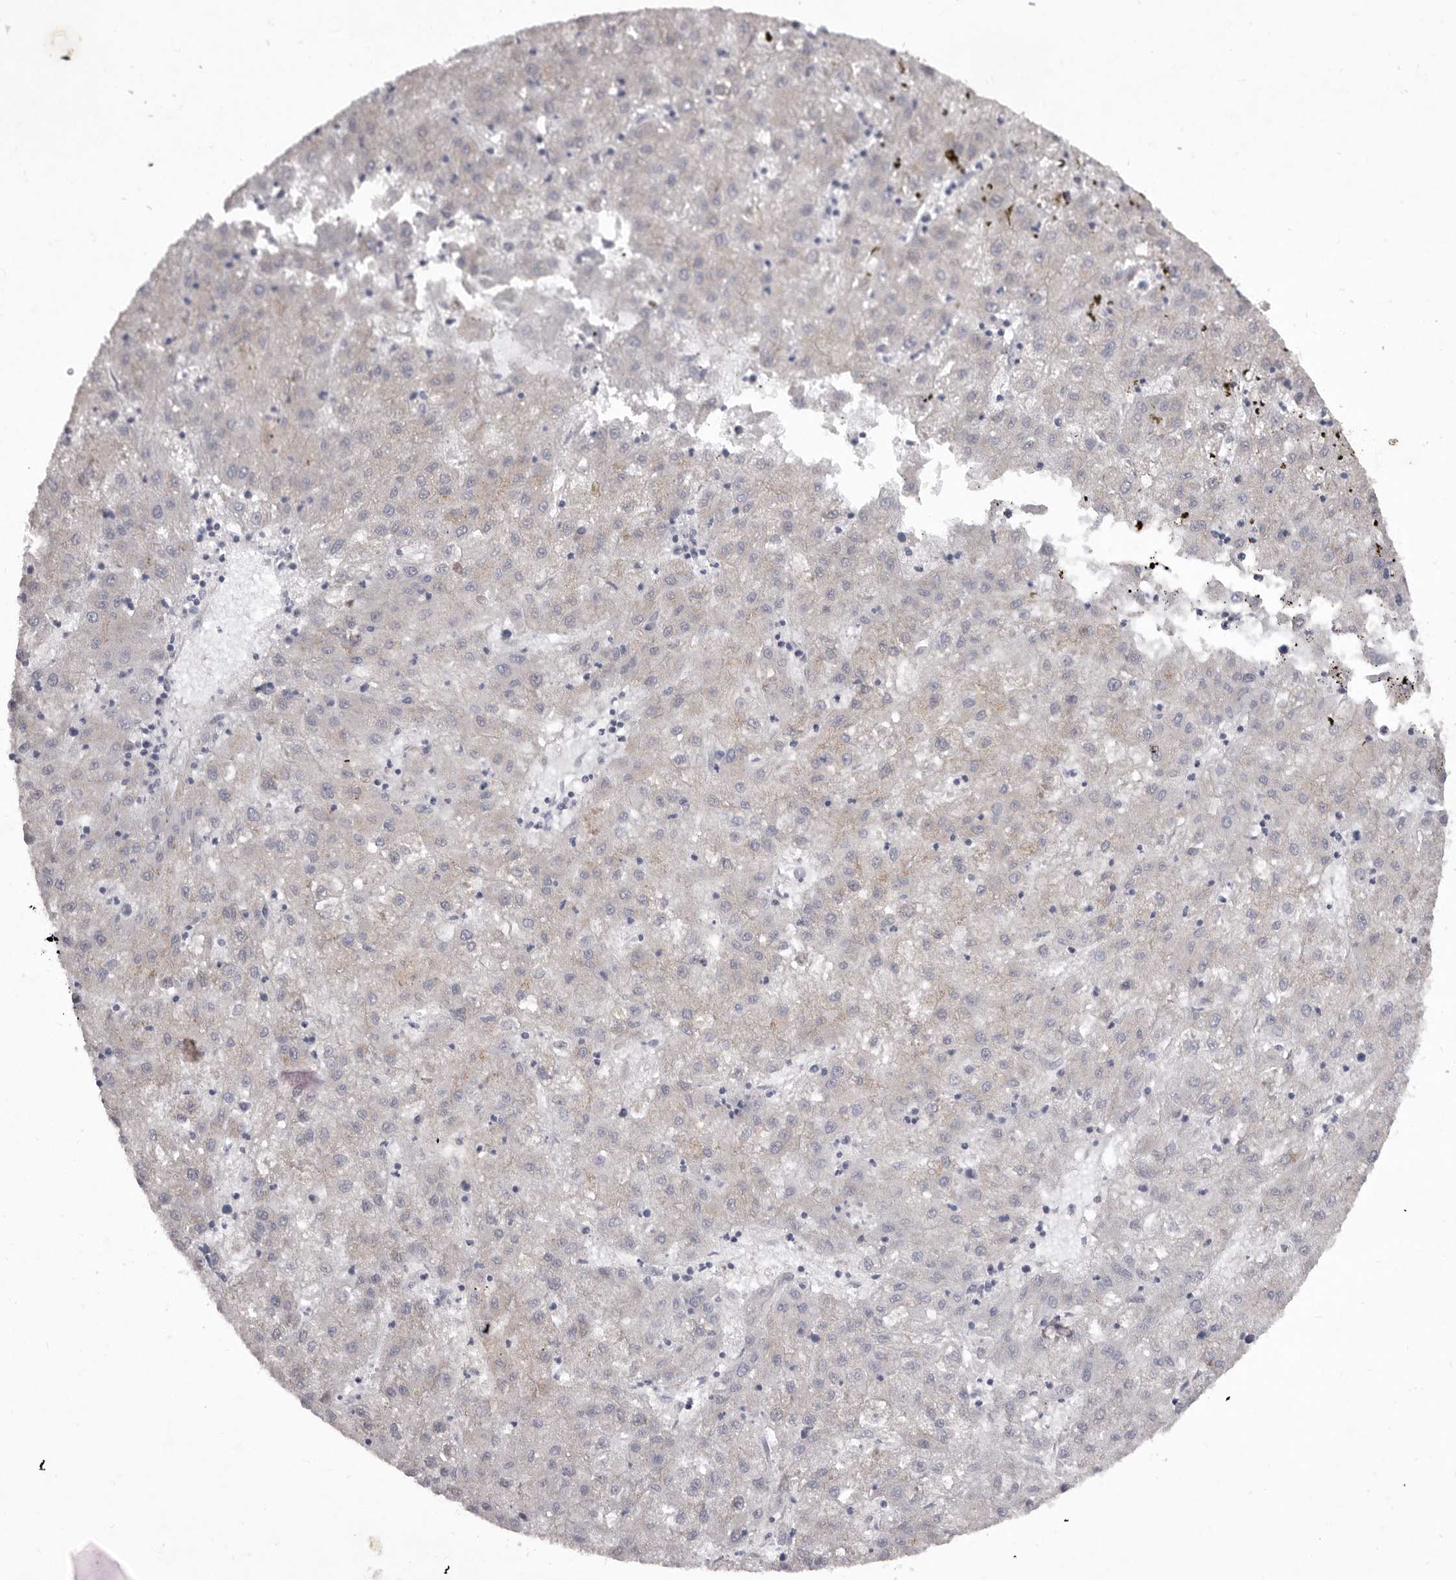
{"staining": {"intensity": "negative", "quantity": "none", "location": "none"}, "tissue": "liver cancer", "cell_type": "Tumor cells", "image_type": "cancer", "snomed": [{"axis": "morphology", "description": "Carcinoma, Hepatocellular, NOS"}, {"axis": "topography", "description": "Liver"}], "caption": "Immunohistochemistry (IHC) of liver hepatocellular carcinoma displays no expression in tumor cells. The staining is performed using DAB (3,3'-diaminobenzidine) brown chromogen with nuclei counter-stained in using hematoxylin.", "gene": "P2RX6", "patient": {"sex": "male", "age": 72}}